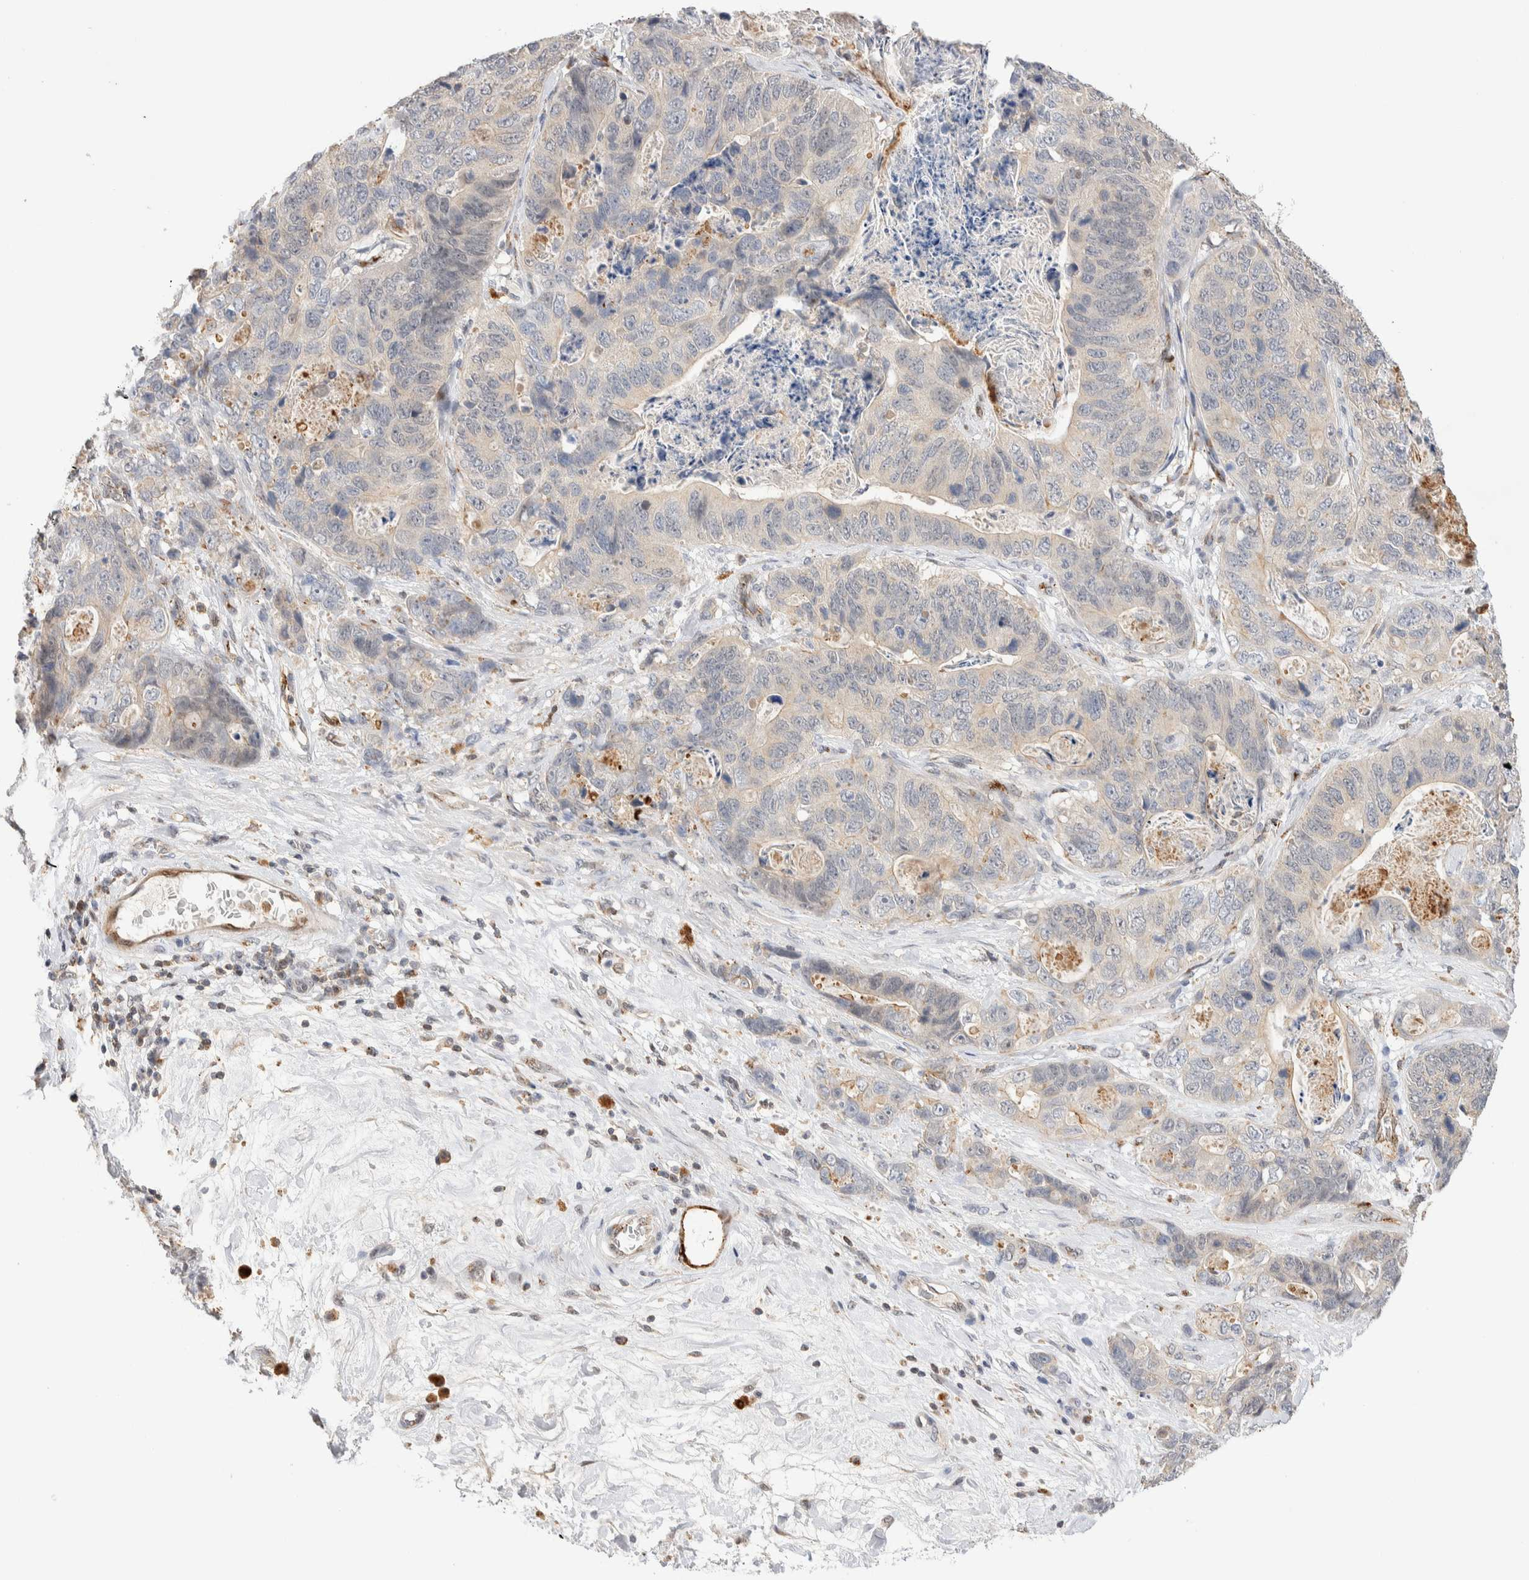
{"staining": {"intensity": "negative", "quantity": "none", "location": "none"}, "tissue": "stomach cancer", "cell_type": "Tumor cells", "image_type": "cancer", "snomed": [{"axis": "morphology", "description": "Normal tissue, NOS"}, {"axis": "morphology", "description": "Adenocarcinoma, NOS"}, {"axis": "topography", "description": "Stomach"}], "caption": "Photomicrograph shows no protein staining in tumor cells of adenocarcinoma (stomach) tissue.", "gene": "NSMAF", "patient": {"sex": "female", "age": 89}}